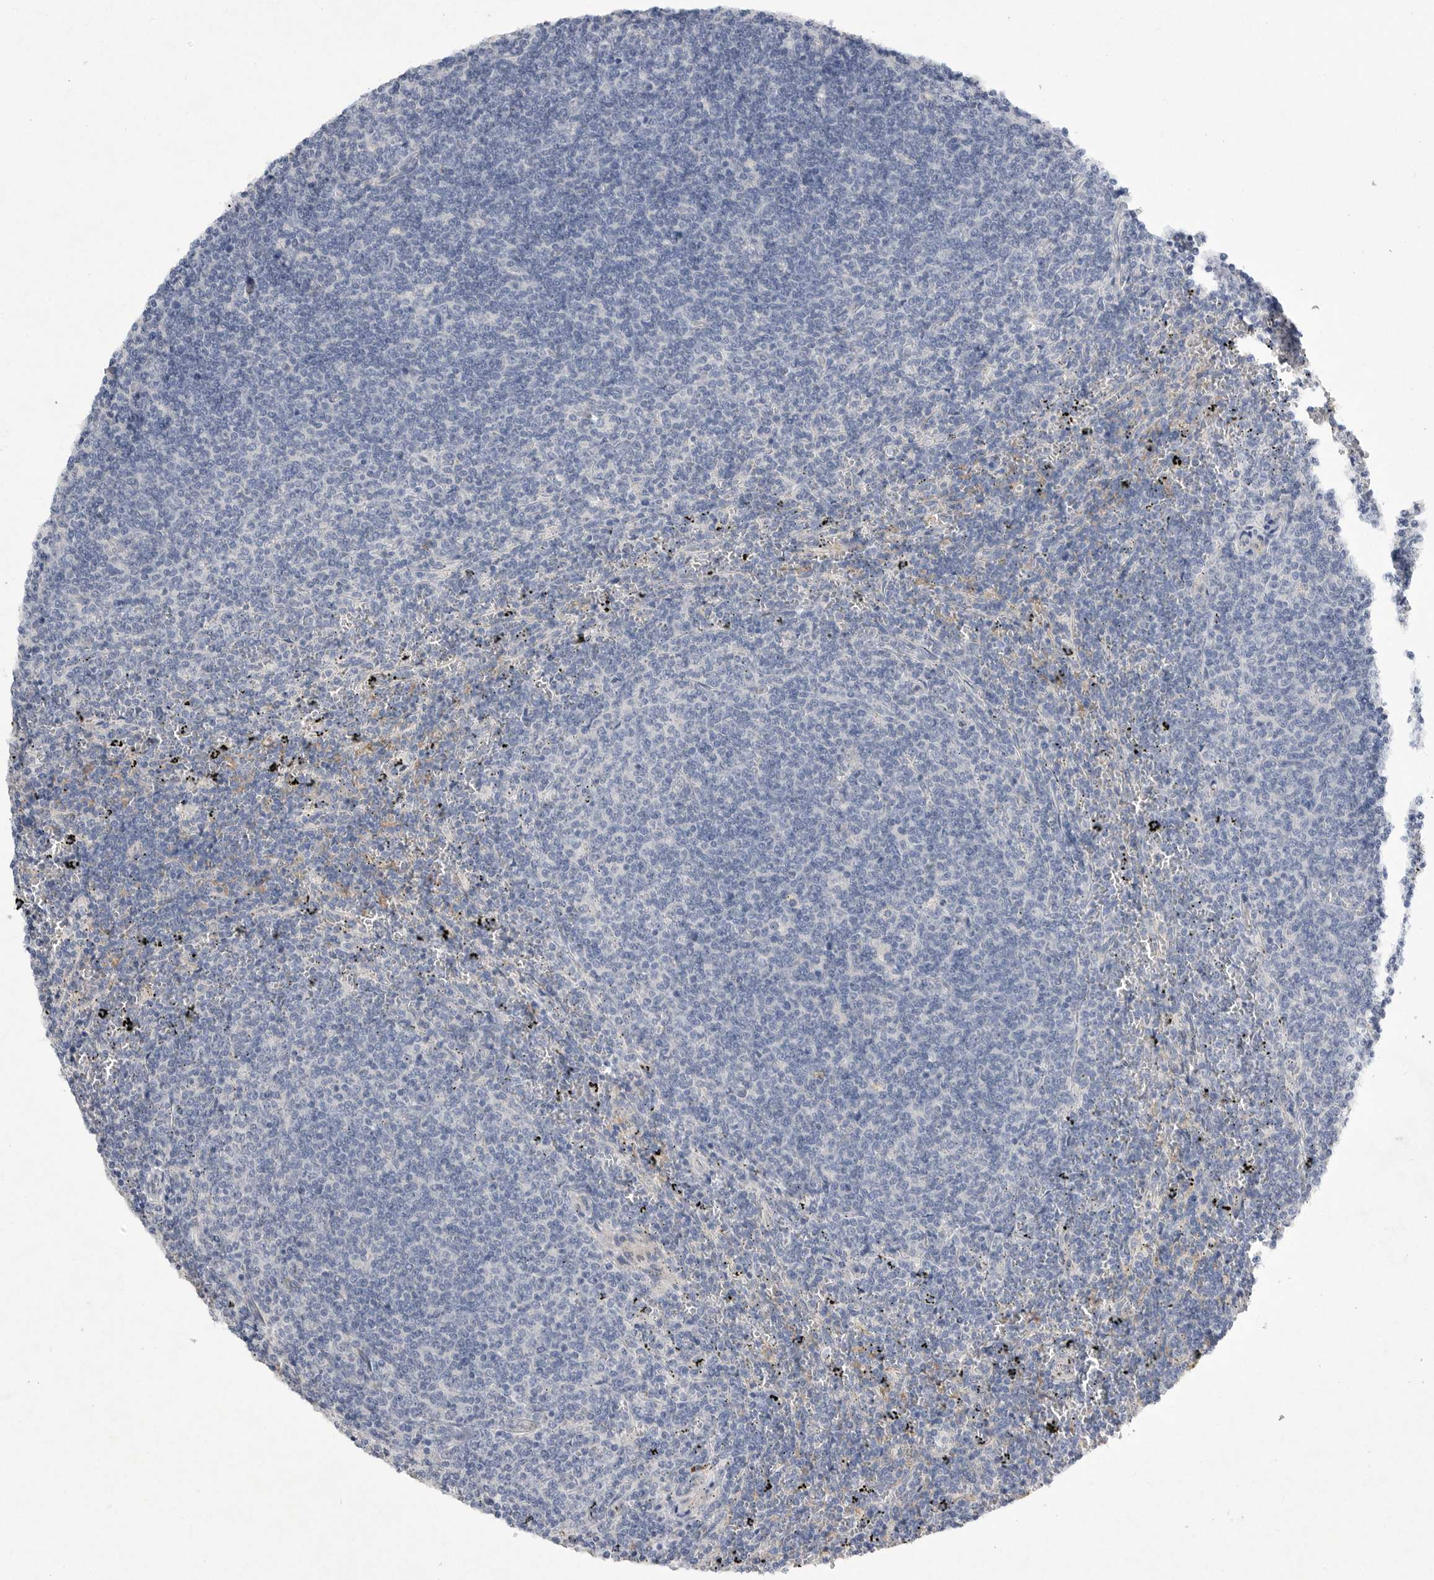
{"staining": {"intensity": "negative", "quantity": "none", "location": "none"}, "tissue": "lymphoma", "cell_type": "Tumor cells", "image_type": "cancer", "snomed": [{"axis": "morphology", "description": "Malignant lymphoma, non-Hodgkin's type, Low grade"}, {"axis": "topography", "description": "Spleen"}], "caption": "Tumor cells are negative for brown protein staining in low-grade malignant lymphoma, non-Hodgkin's type. (Brightfield microscopy of DAB (3,3'-diaminobenzidine) immunohistochemistry (IHC) at high magnification).", "gene": "EDEM3", "patient": {"sex": "female", "age": 50}}